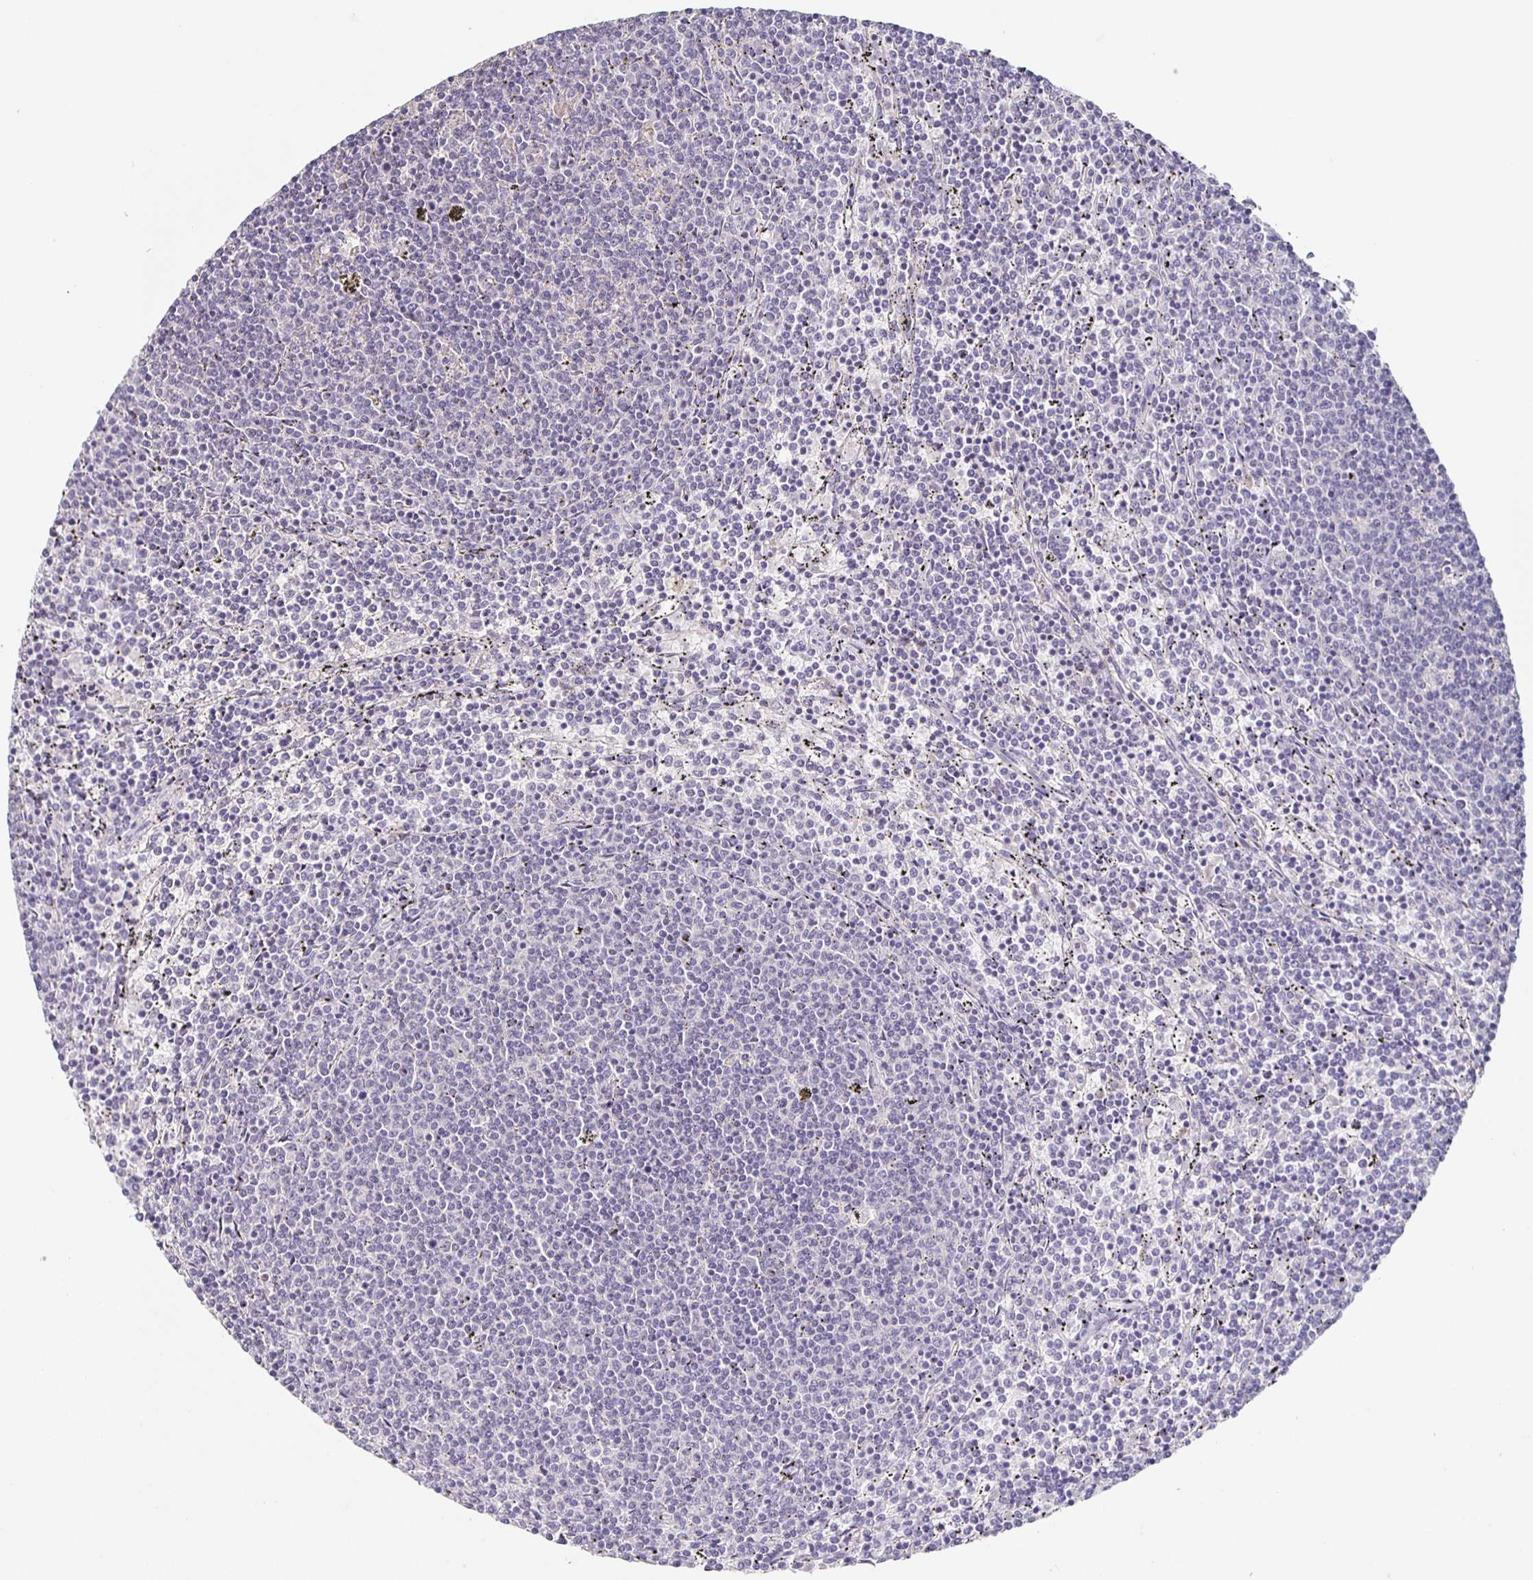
{"staining": {"intensity": "negative", "quantity": "none", "location": "none"}, "tissue": "lymphoma", "cell_type": "Tumor cells", "image_type": "cancer", "snomed": [{"axis": "morphology", "description": "Malignant lymphoma, non-Hodgkin's type, Low grade"}, {"axis": "topography", "description": "Spleen"}], "caption": "Immunohistochemistry histopathology image of human lymphoma stained for a protein (brown), which exhibits no positivity in tumor cells.", "gene": "INSL5", "patient": {"sex": "female", "age": 50}}